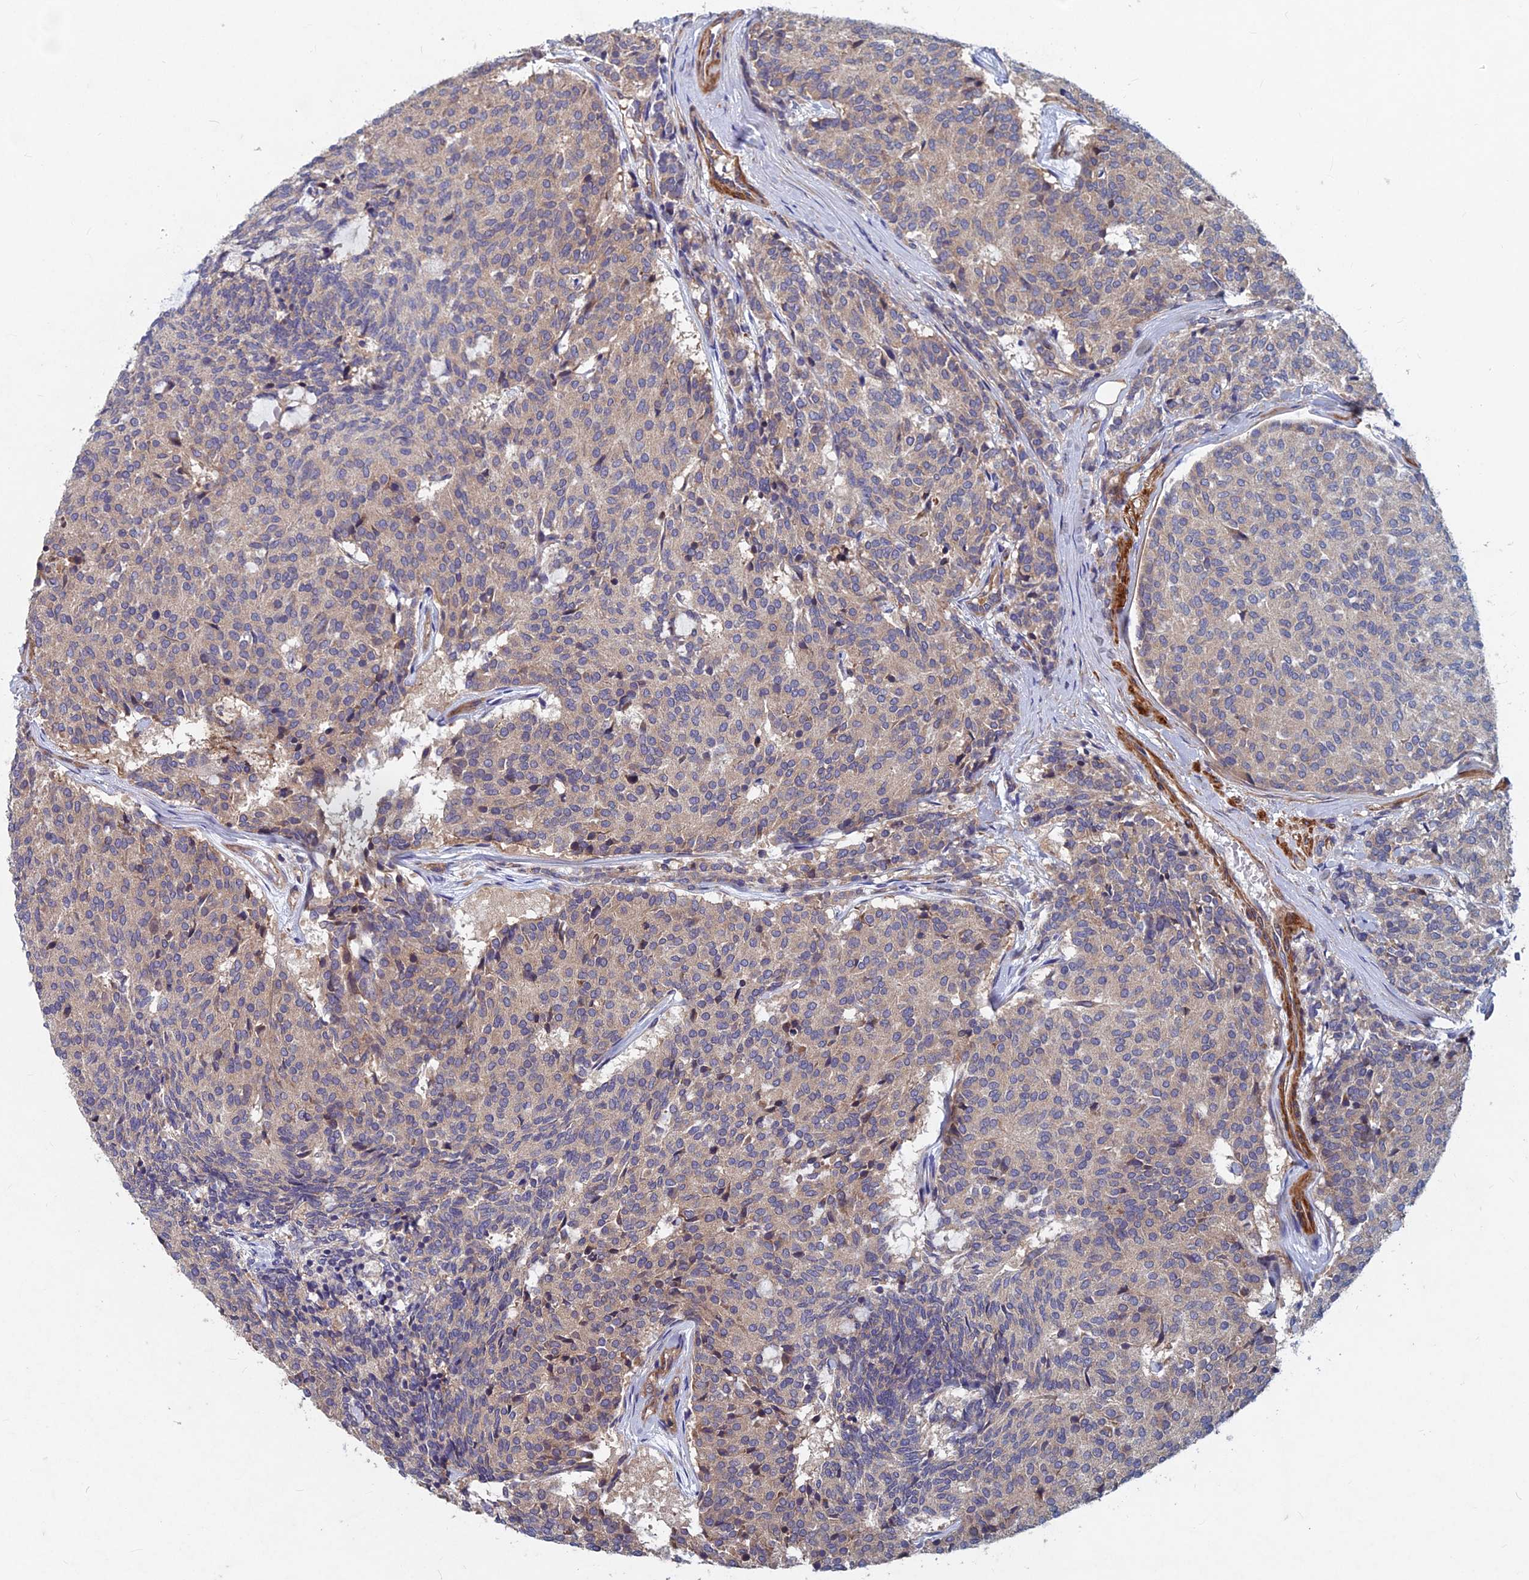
{"staining": {"intensity": "weak", "quantity": "25%-75%", "location": "cytoplasmic/membranous"}, "tissue": "carcinoid", "cell_type": "Tumor cells", "image_type": "cancer", "snomed": [{"axis": "morphology", "description": "Carcinoid, malignant, NOS"}, {"axis": "topography", "description": "Pancreas"}], "caption": "Weak cytoplasmic/membranous staining for a protein is present in approximately 25%-75% of tumor cells of carcinoid using immunohistochemistry.", "gene": "NCAPG", "patient": {"sex": "female", "age": 54}}